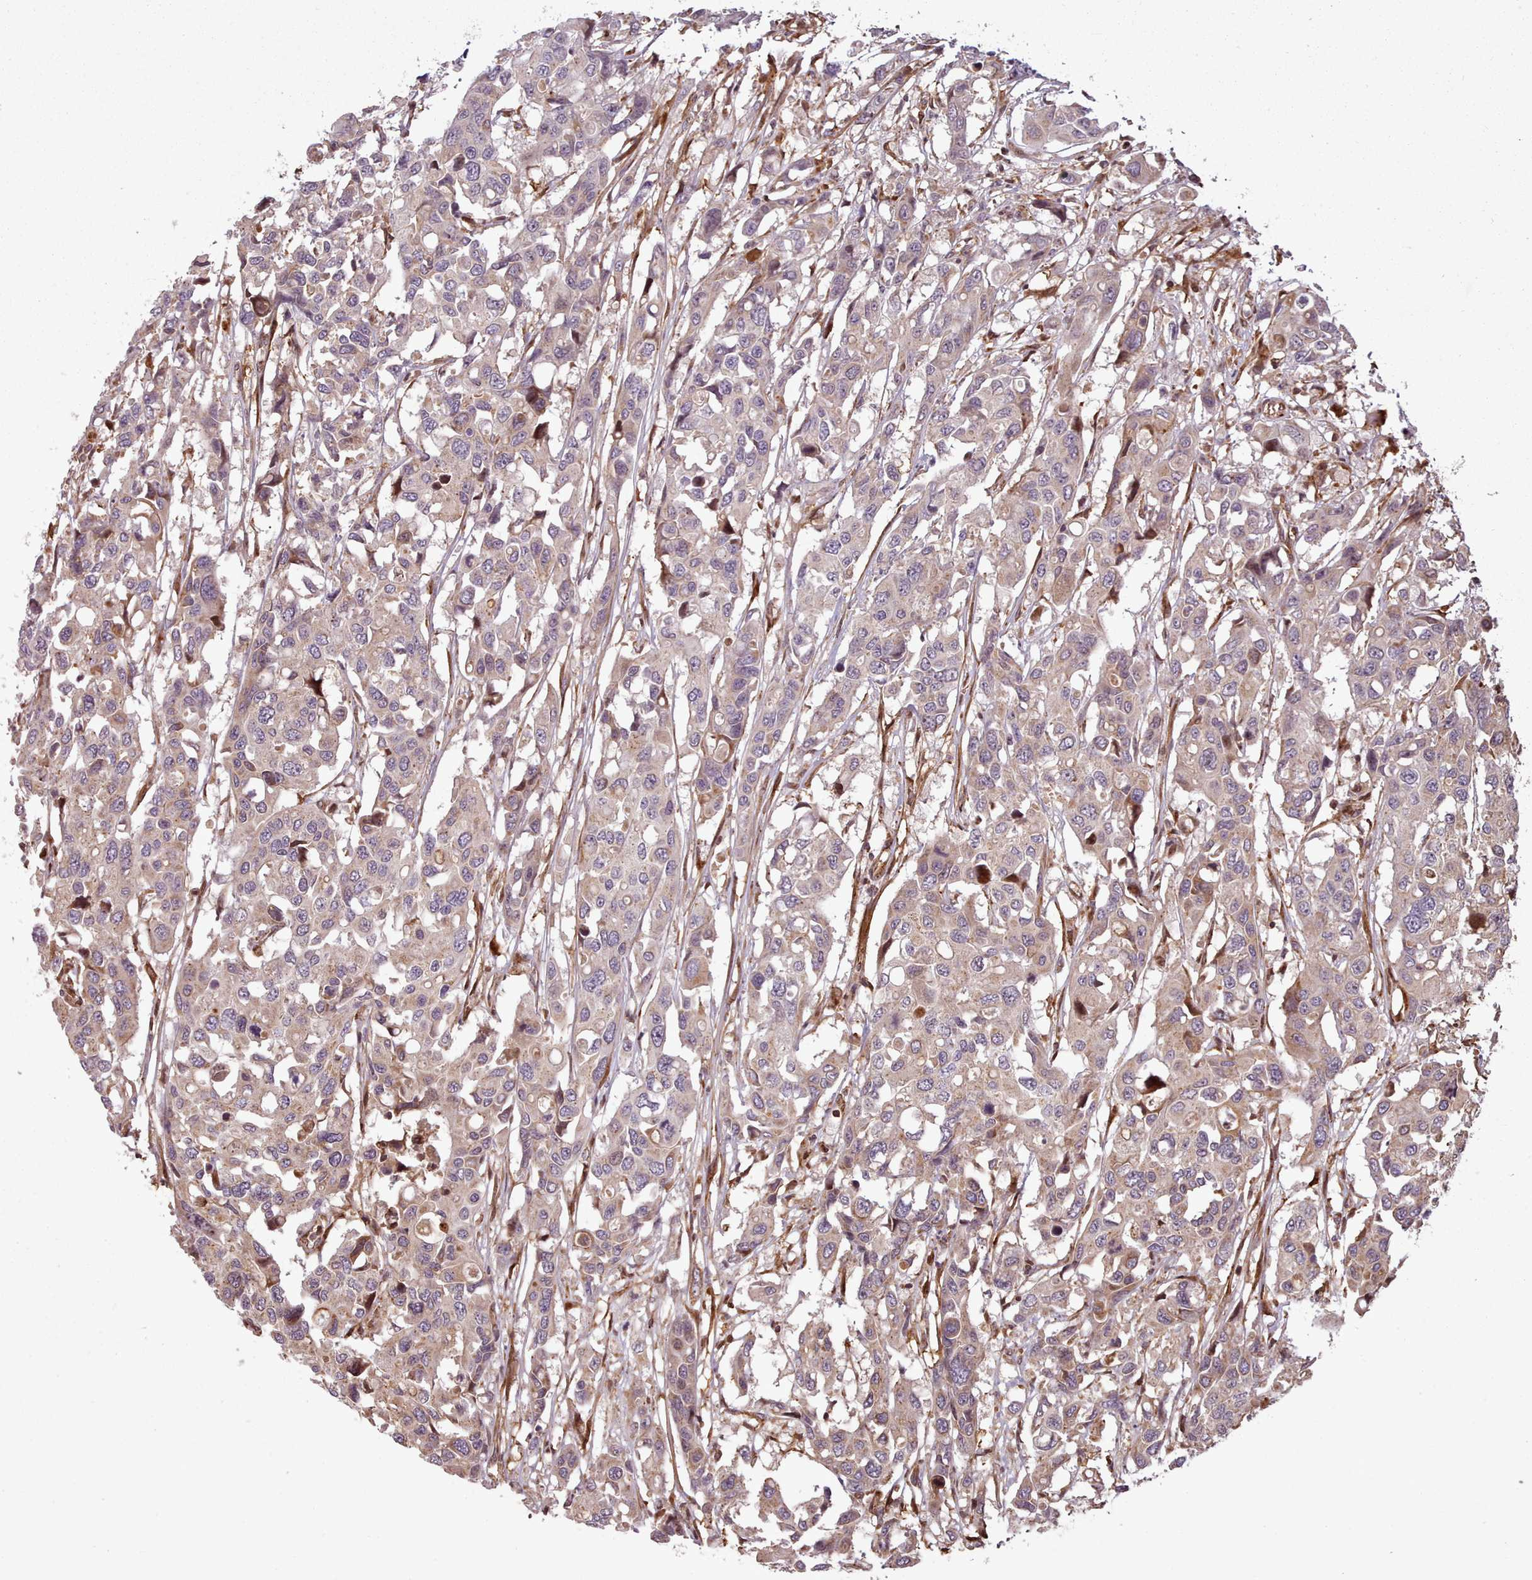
{"staining": {"intensity": "weak", "quantity": "25%-75%", "location": "cytoplasmic/membranous"}, "tissue": "colorectal cancer", "cell_type": "Tumor cells", "image_type": "cancer", "snomed": [{"axis": "morphology", "description": "Adenocarcinoma, NOS"}, {"axis": "topography", "description": "Colon"}], "caption": "Colorectal cancer stained with a protein marker demonstrates weak staining in tumor cells.", "gene": "NLRP7", "patient": {"sex": "male", "age": 77}}